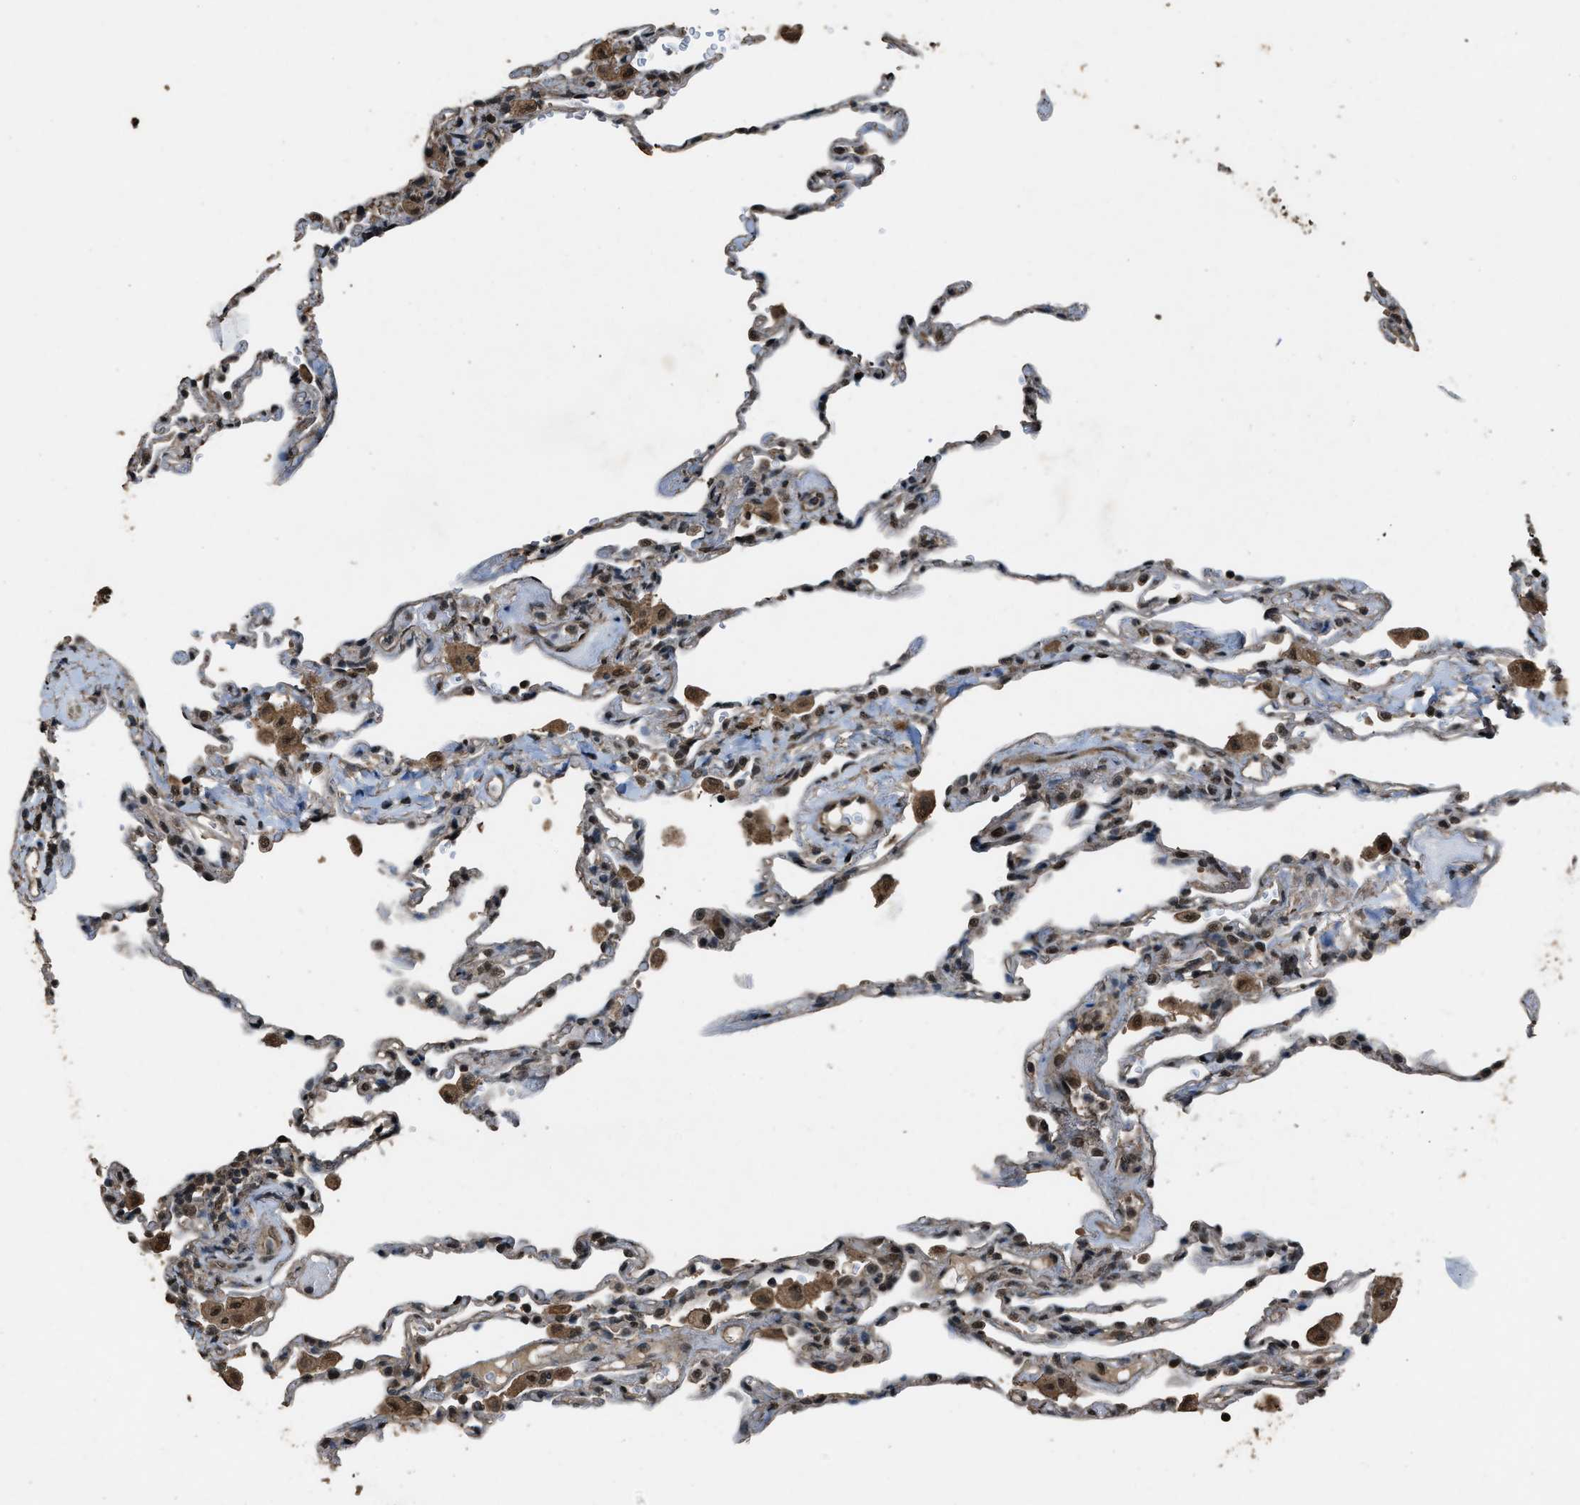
{"staining": {"intensity": "strong", "quantity": "25%-75%", "location": "nuclear"}, "tissue": "lung", "cell_type": "Alveolar cells", "image_type": "normal", "snomed": [{"axis": "morphology", "description": "Normal tissue, NOS"}, {"axis": "topography", "description": "Lung"}], "caption": "This image displays immunohistochemistry (IHC) staining of benign lung, with high strong nuclear staining in about 25%-75% of alveolar cells.", "gene": "SERTAD2", "patient": {"sex": "male", "age": 59}}